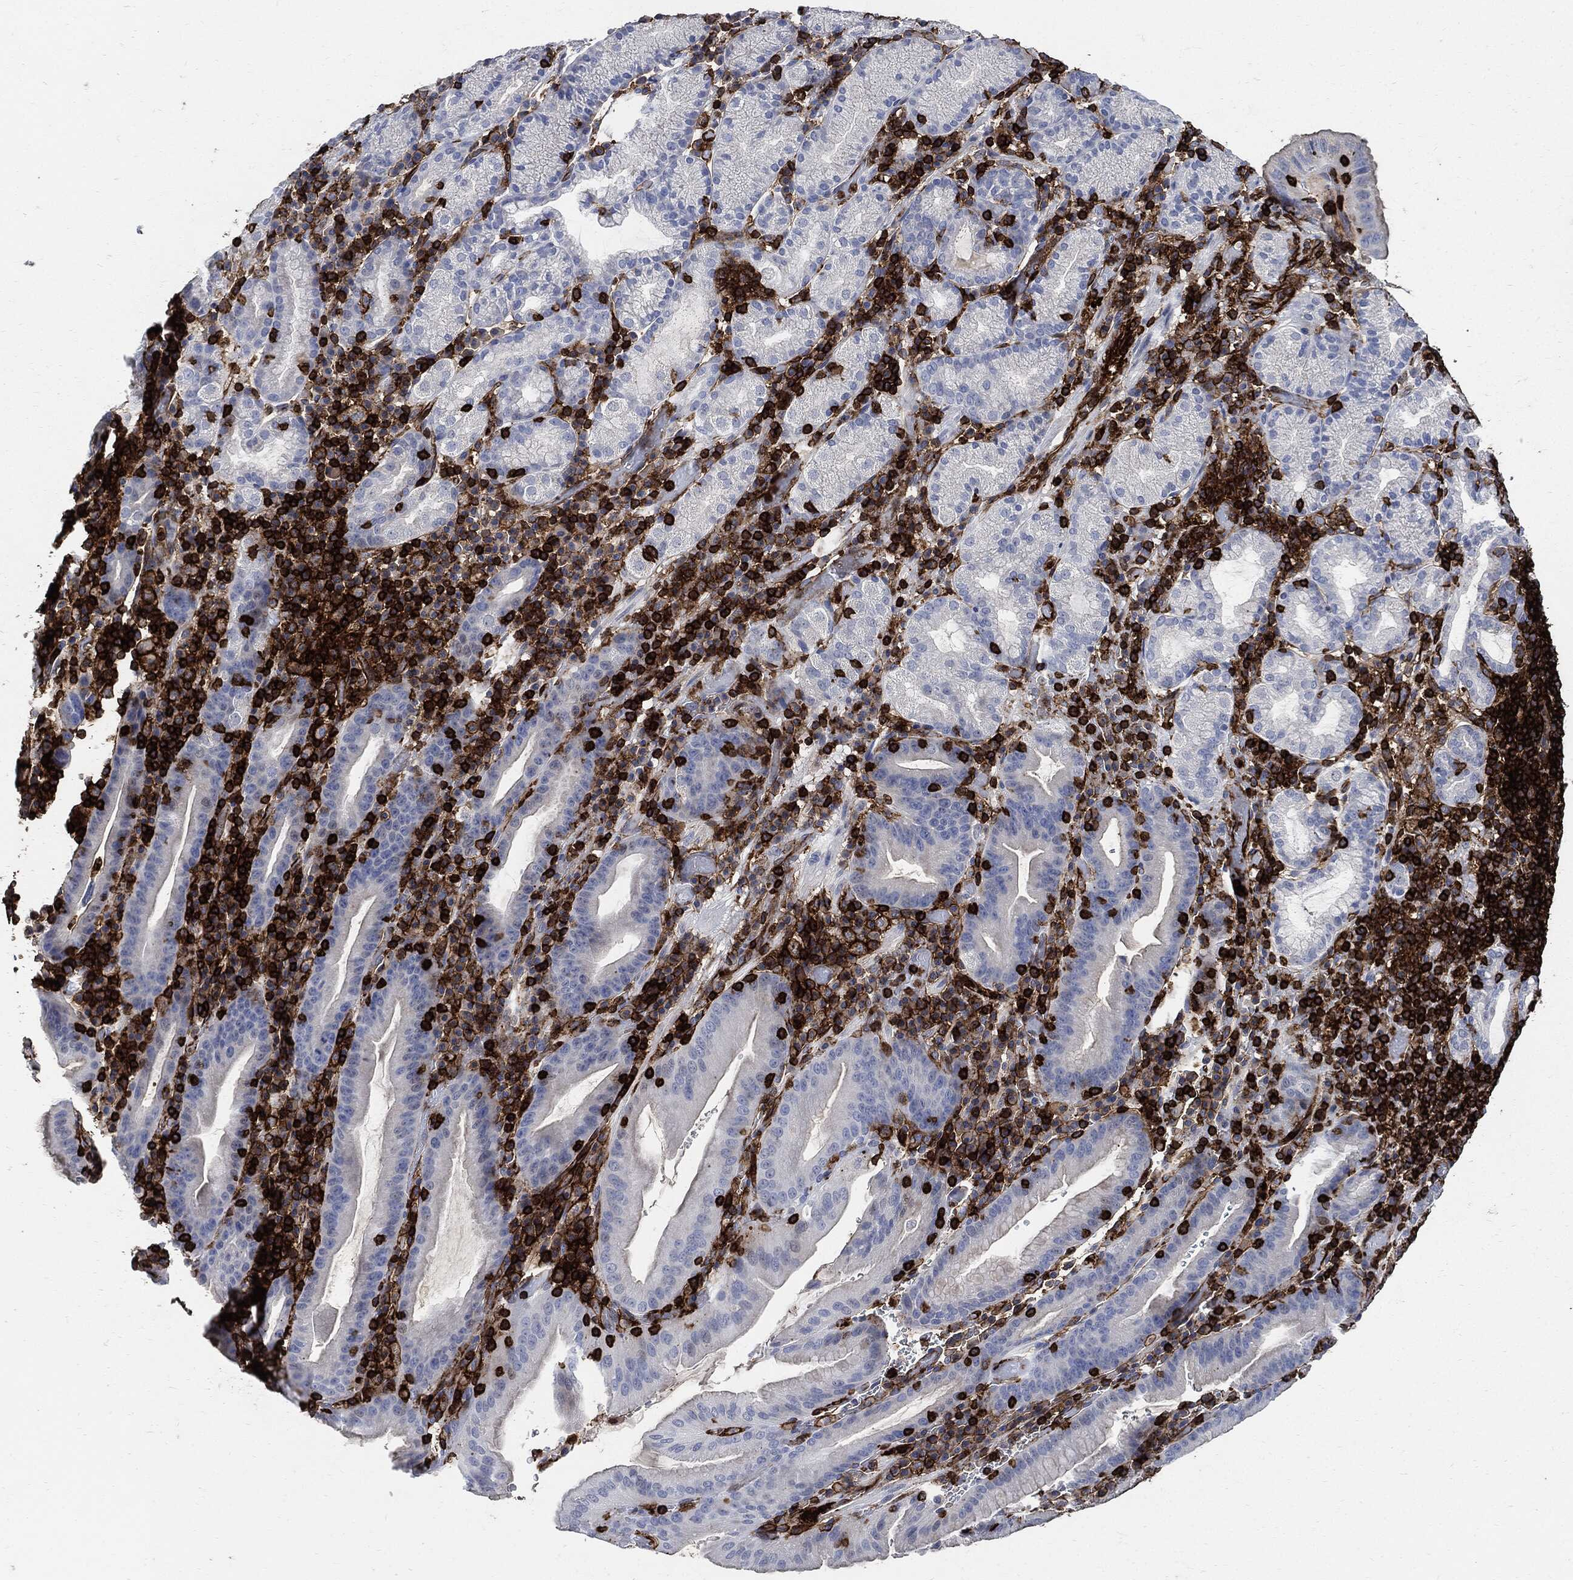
{"staining": {"intensity": "negative", "quantity": "none", "location": "none"}, "tissue": "stomach cancer", "cell_type": "Tumor cells", "image_type": "cancer", "snomed": [{"axis": "morphology", "description": "Adenocarcinoma, NOS"}, {"axis": "topography", "description": "Stomach"}], "caption": "Stomach cancer (adenocarcinoma) was stained to show a protein in brown. There is no significant staining in tumor cells. Brightfield microscopy of IHC stained with DAB (3,3'-diaminobenzidine) (brown) and hematoxylin (blue), captured at high magnification.", "gene": "PTPRC", "patient": {"sex": "male", "age": 79}}